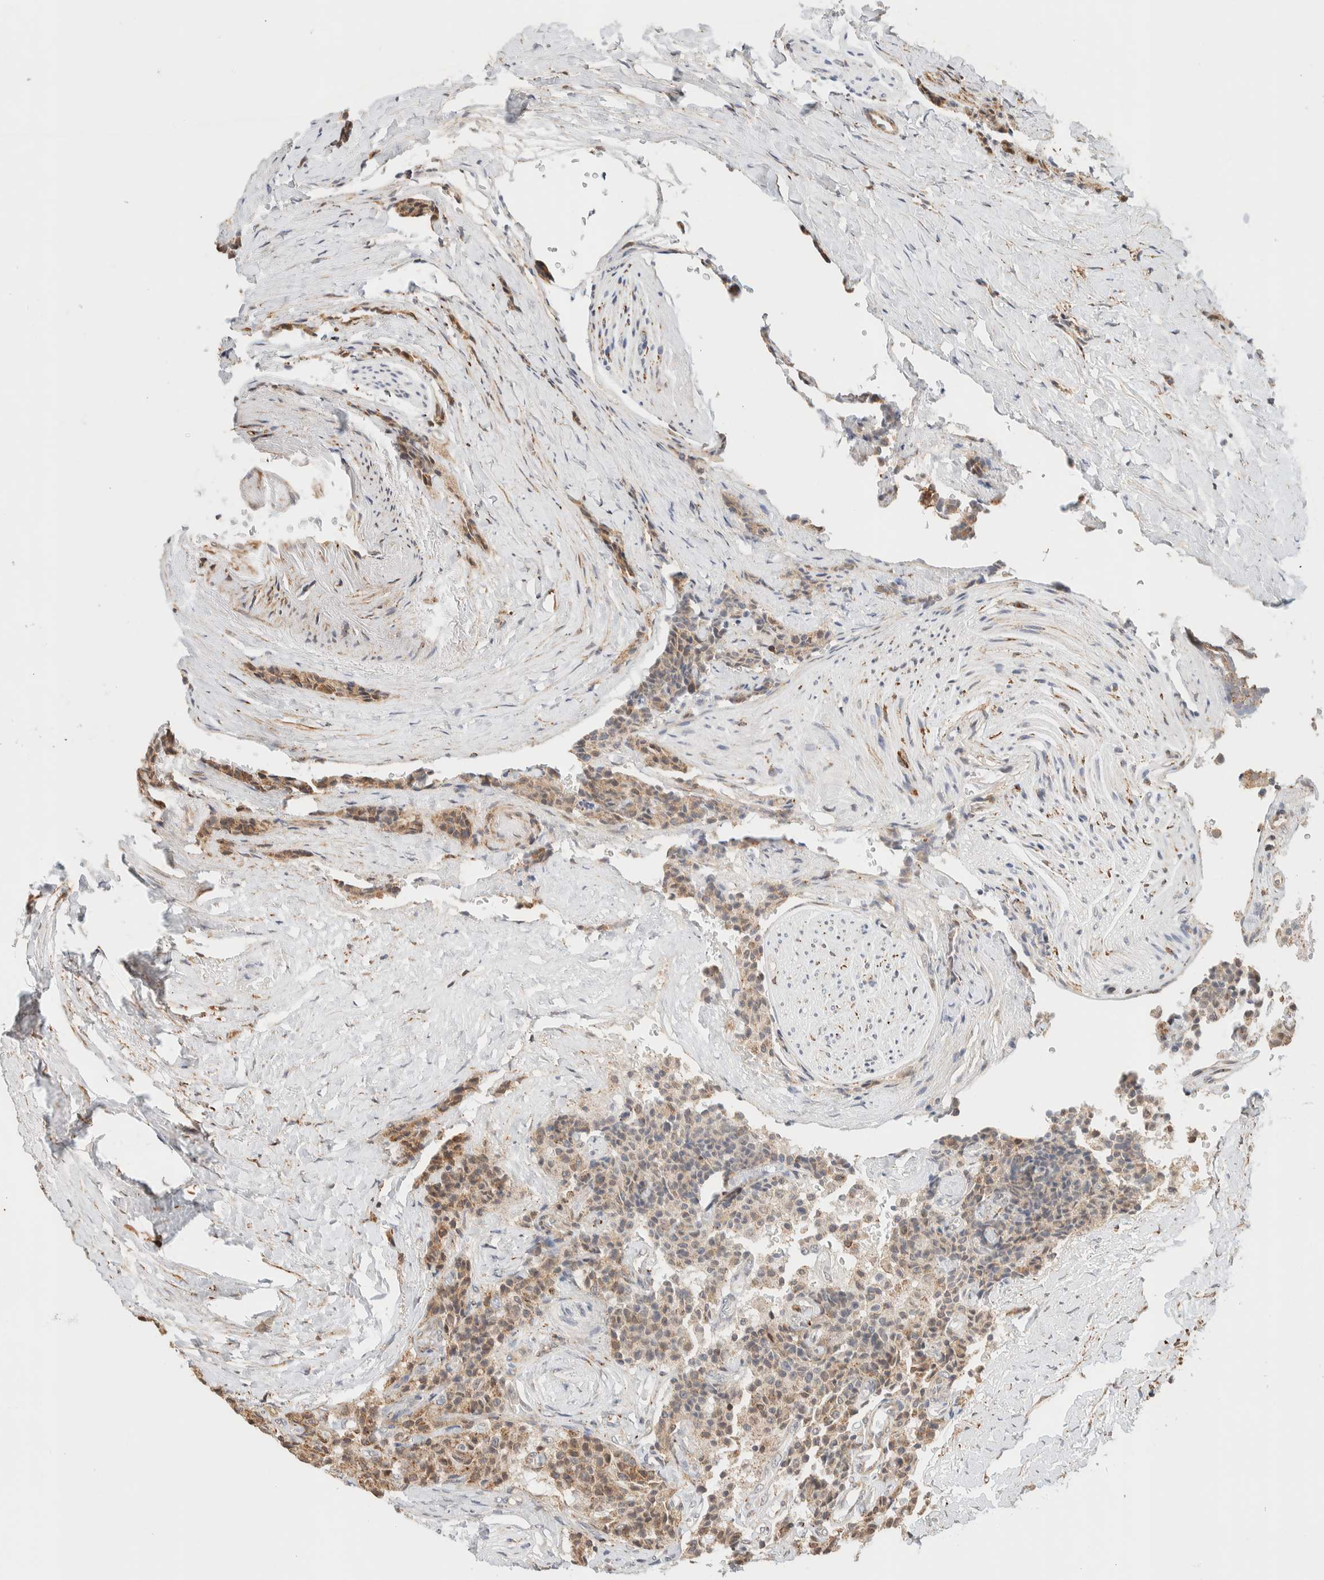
{"staining": {"intensity": "weak", "quantity": ">75%", "location": "cytoplasmic/membranous,nuclear"}, "tissue": "carcinoid", "cell_type": "Tumor cells", "image_type": "cancer", "snomed": [{"axis": "morphology", "description": "Carcinoid, malignant, NOS"}, {"axis": "topography", "description": "Colon"}], "caption": "Immunohistochemical staining of human carcinoid (malignant) exhibits low levels of weak cytoplasmic/membranous and nuclear protein staining in approximately >75% of tumor cells. Ihc stains the protein in brown and the nuclei are stained blue.", "gene": "INTS1", "patient": {"sex": "female", "age": 61}}